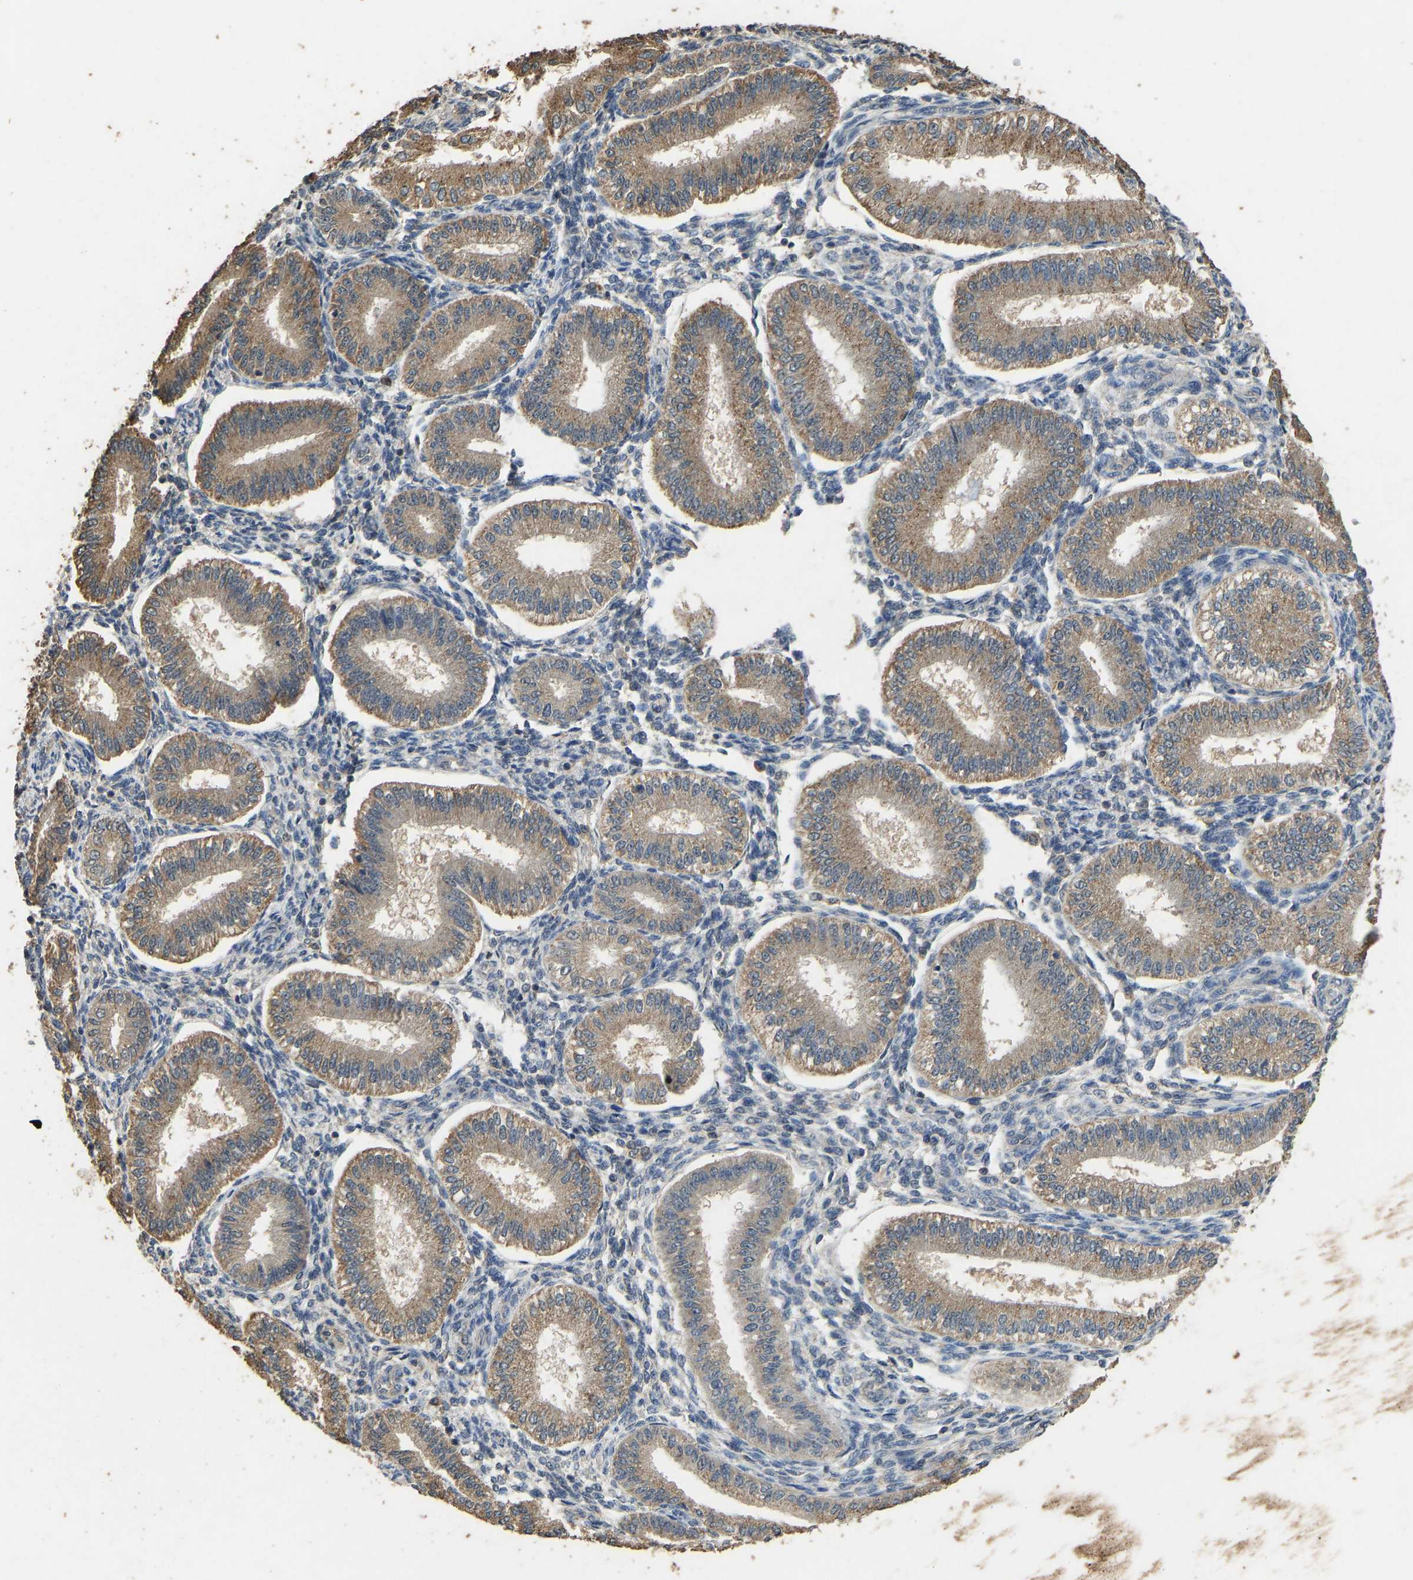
{"staining": {"intensity": "negative", "quantity": "none", "location": "none"}, "tissue": "endometrium", "cell_type": "Cells in endometrial stroma", "image_type": "normal", "snomed": [{"axis": "morphology", "description": "Normal tissue, NOS"}, {"axis": "topography", "description": "Endometrium"}], "caption": "Micrograph shows no protein staining in cells in endometrial stroma of unremarkable endometrium. (Stains: DAB immunohistochemistry (IHC) with hematoxylin counter stain, Microscopy: brightfield microscopy at high magnification).", "gene": "CIDEC", "patient": {"sex": "female", "age": 39}}